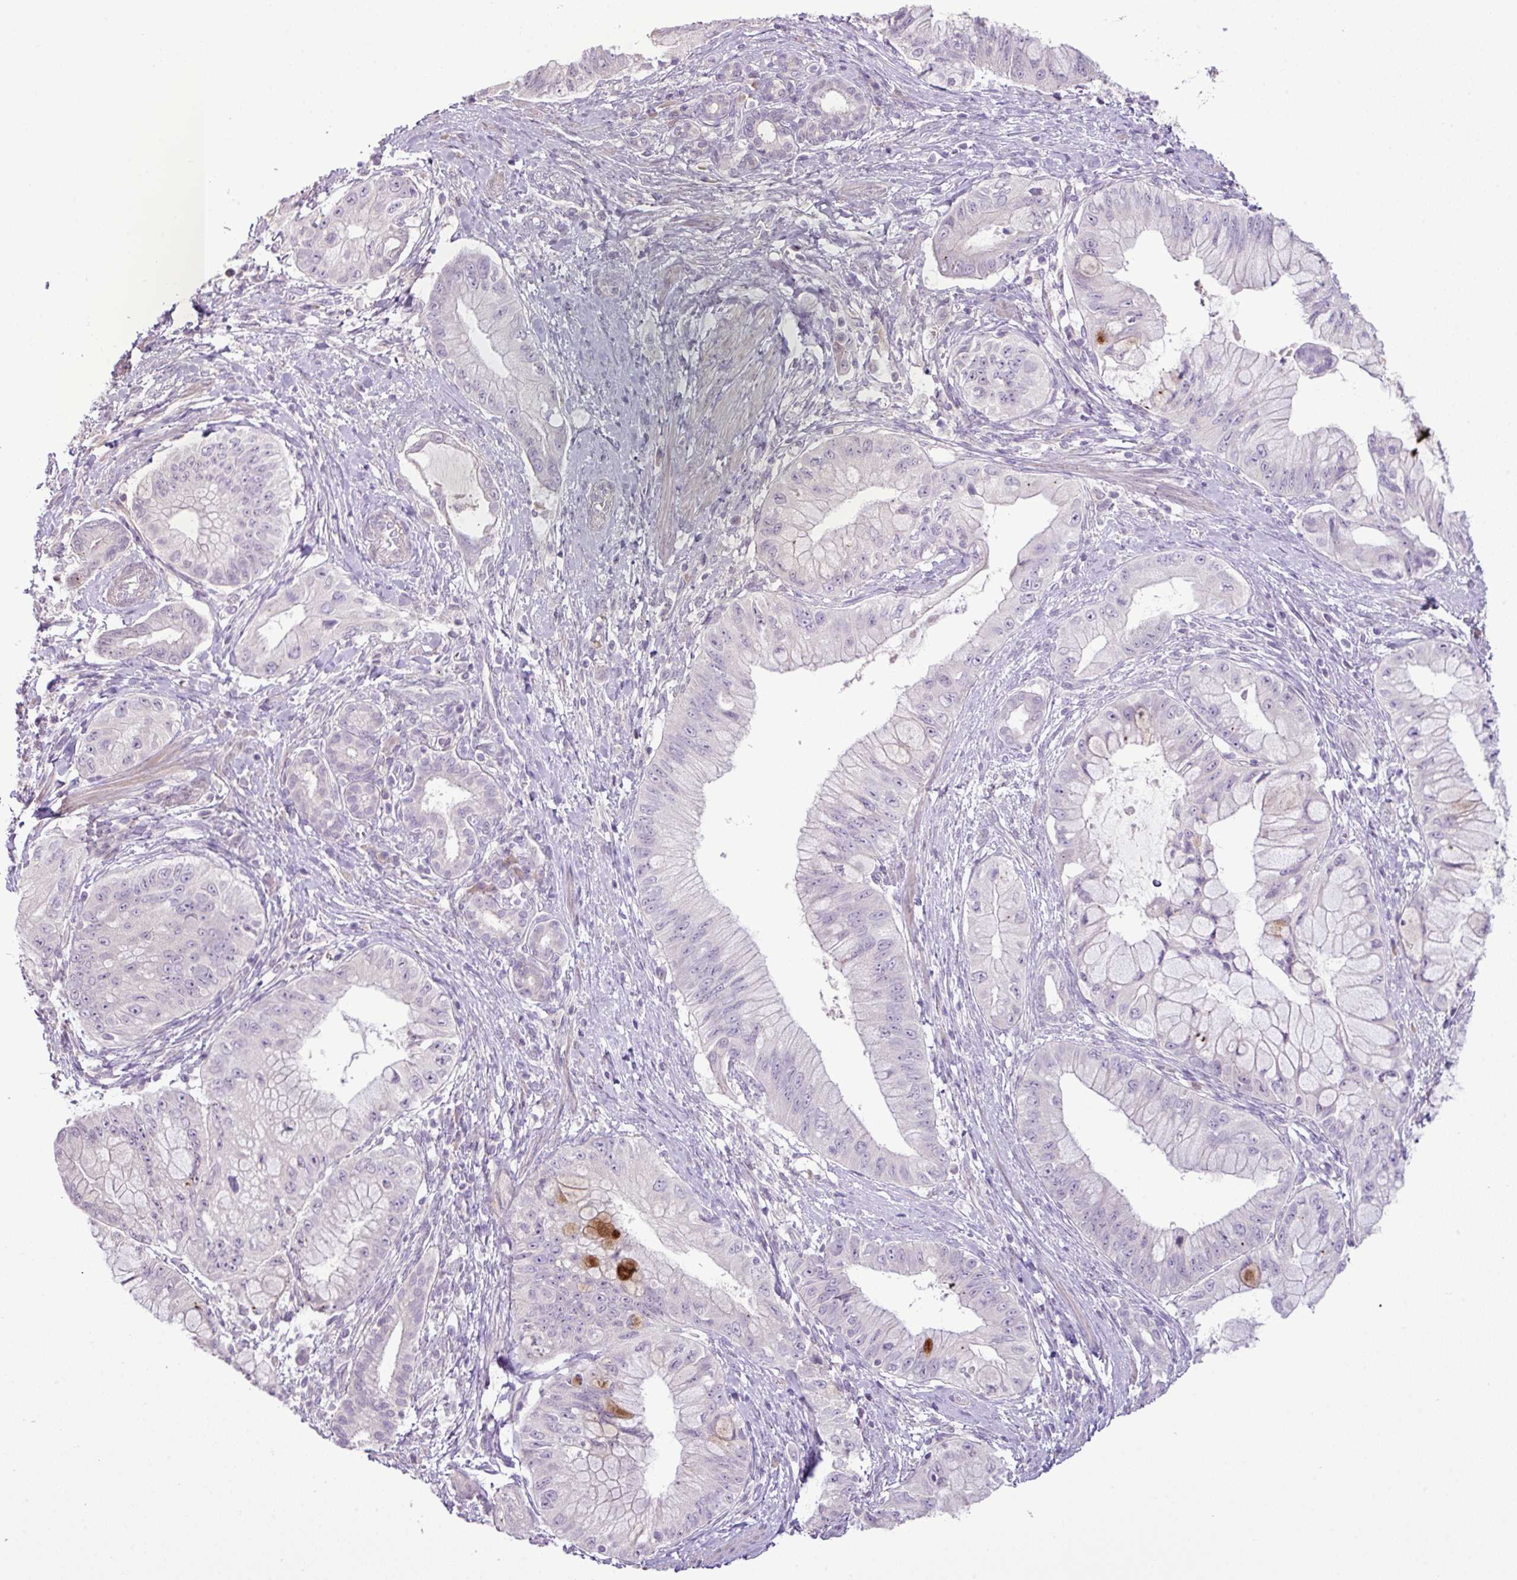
{"staining": {"intensity": "negative", "quantity": "none", "location": "none"}, "tissue": "pancreatic cancer", "cell_type": "Tumor cells", "image_type": "cancer", "snomed": [{"axis": "morphology", "description": "Adenocarcinoma, NOS"}, {"axis": "topography", "description": "Pancreas"}], "caption": "High power microscopy histopathology image of an immunohistochemistry (IHC) micrograph of pancreatic adenocarcinoma, revealing no significant staining in tumor cells. (IHC, brightfield microscopy, high magnification).", "gene": "DNAJB13", "patient": {"sex": "male", "age": 48}}